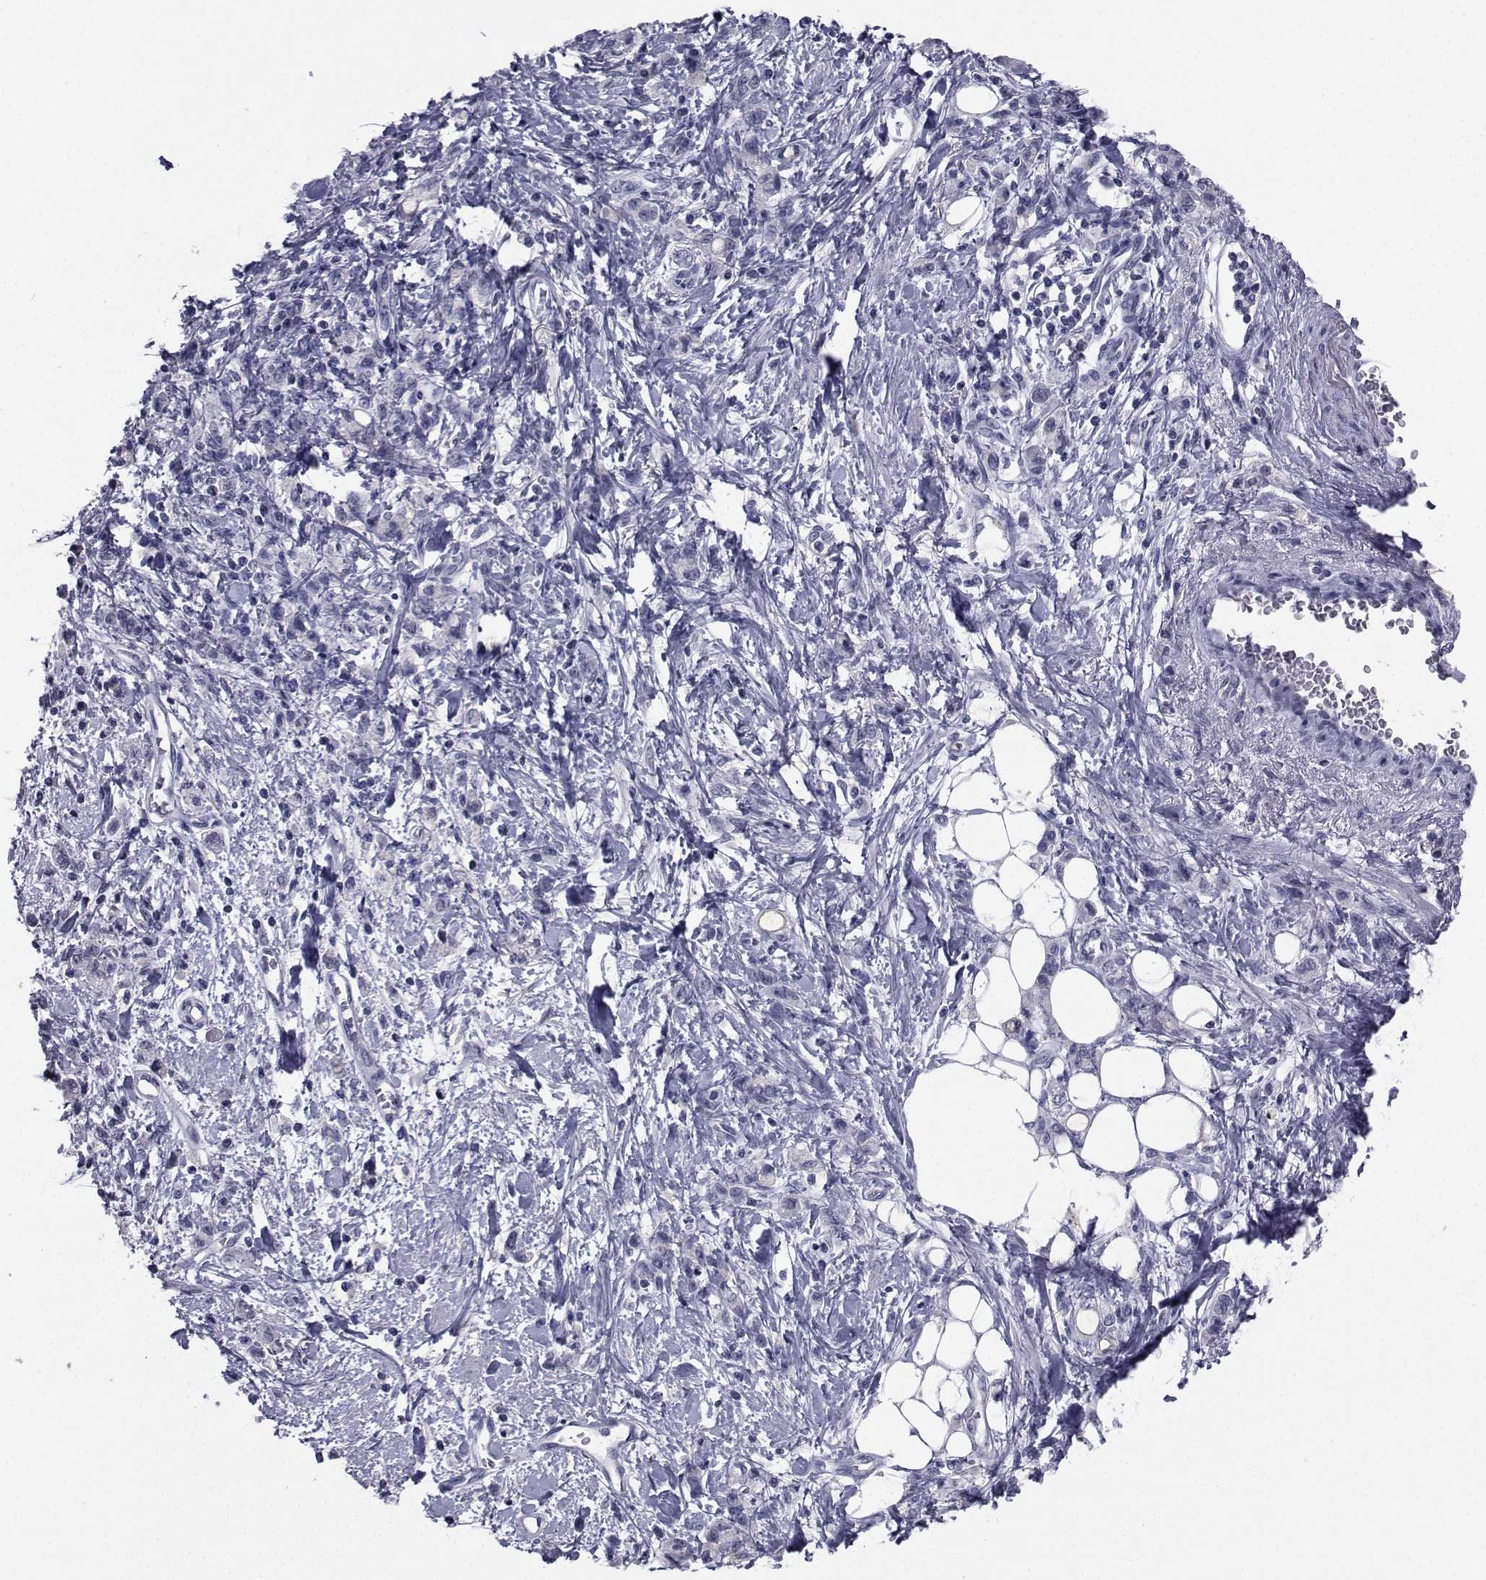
{"staining": {"intensity": "negative", "quantity": "none", "location": "none"}, "tissue": "stomach cancer", "cell_type": "Tumor cells", "image_type": "cancer", "snomed": [{"axis": "morphology", "description": "Adenocarcinoma, NOS"}, {"axis": "topography", "description": "Stomach"}], "caption": "High power microscopy image of an immunohistochemistry (IHC) image of stomach adenocarcinoma, revealing no significant positivity in tumor cells.", "gene": "CHRNA1", "patient": {"sex": "male", "age": 77}}